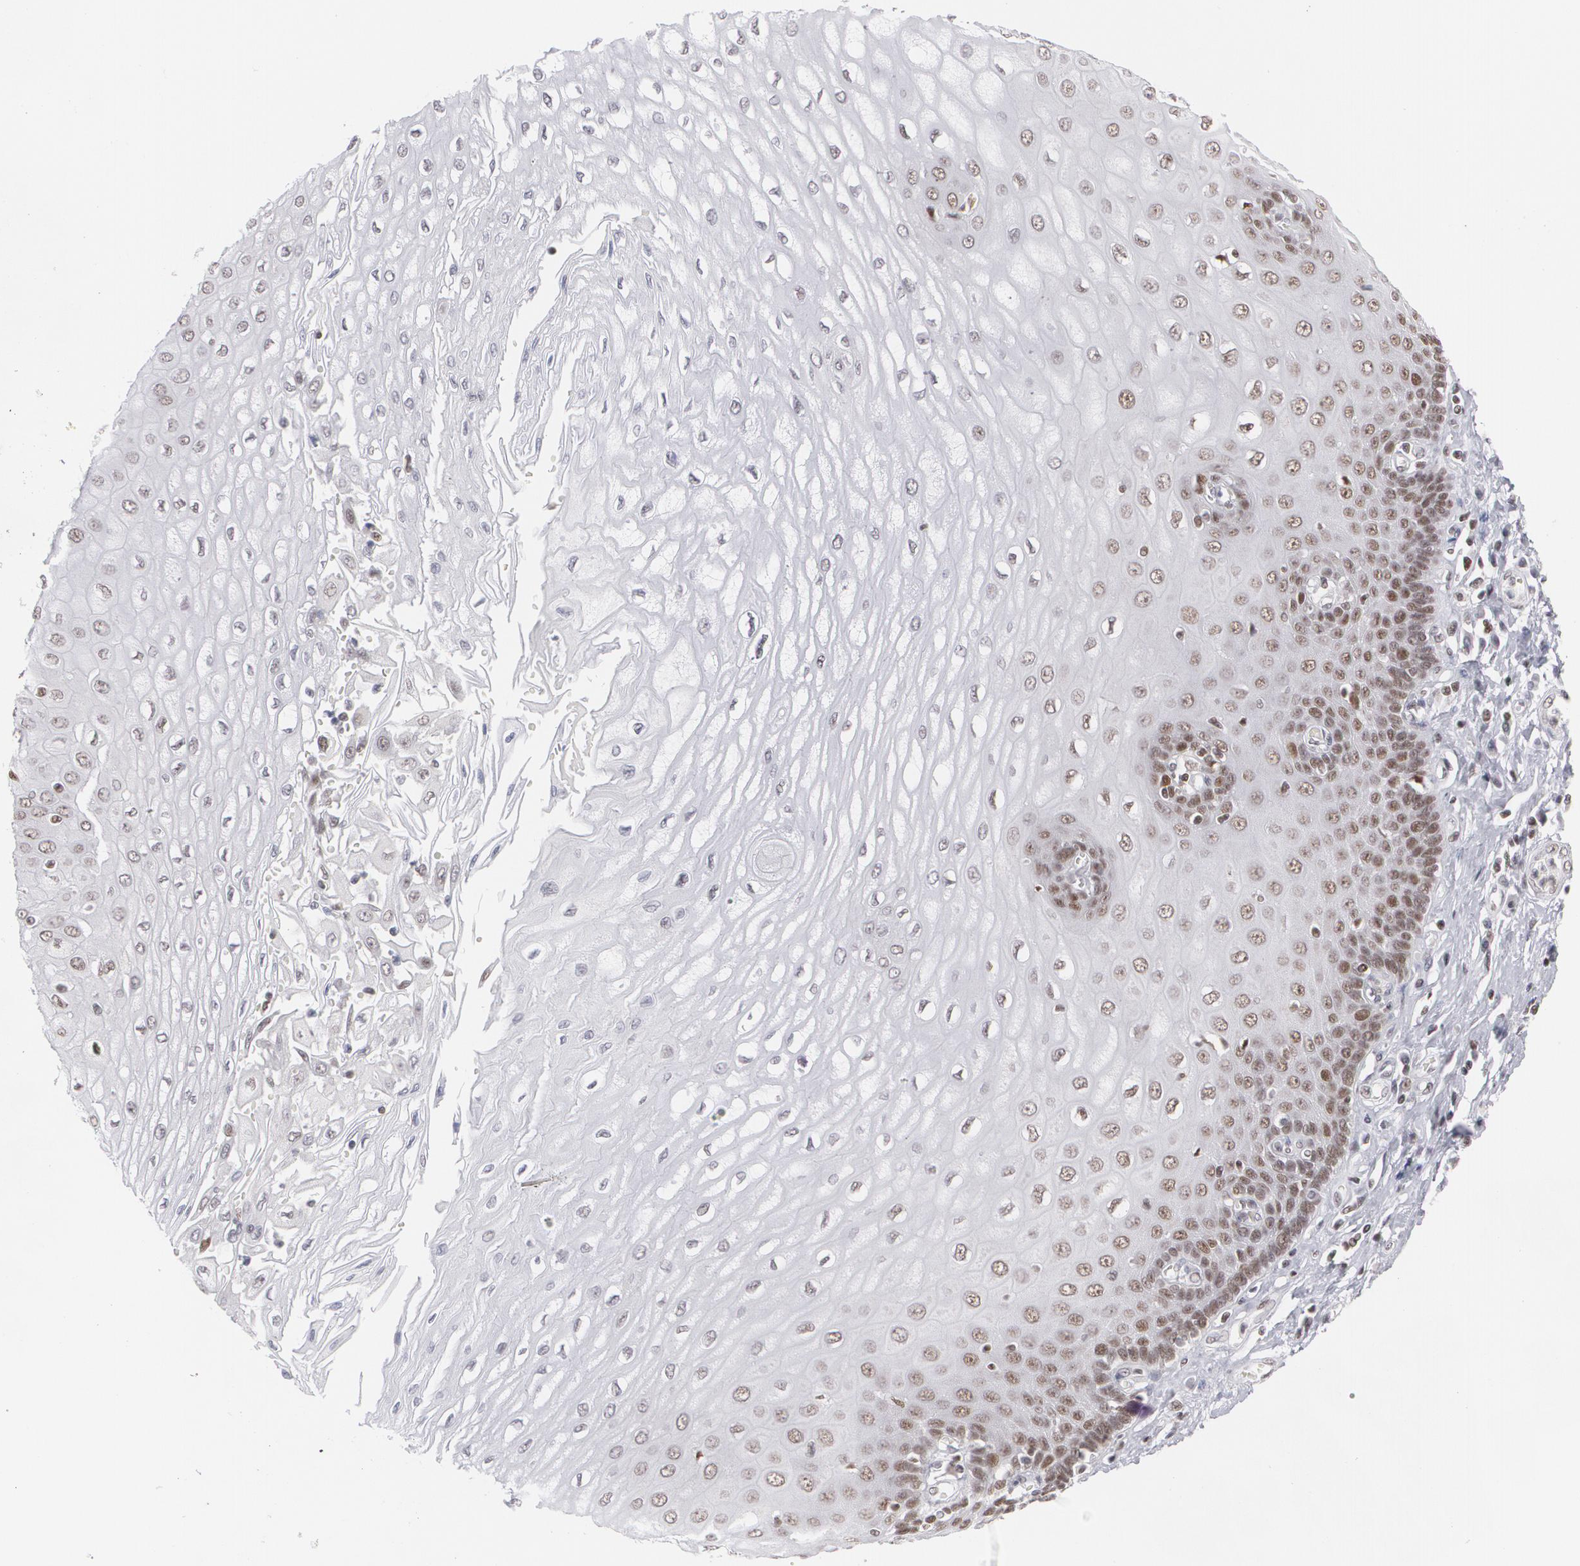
{"staining": {"intensity": "moderate", "quantity": "<25%", "location": "nuclear"}, "tissue": "esophagus", "cell_type": "Squamous epithelial cells", "image_type": "normal", "snomed": [{"axis": "morphology", "description": "Normal tissue, NOS"}, {"axis": "topography", "description": "Esophagus"}], "caption": "Squamous epithelial cells exhibit moderate nuclear staining in approximately <25% of cells in normal esophagus. The protein is shown in brown color, while the nuclei are stained blue.", "gene": "MCL1", "patient": {"sex": "male", "age": 62}}